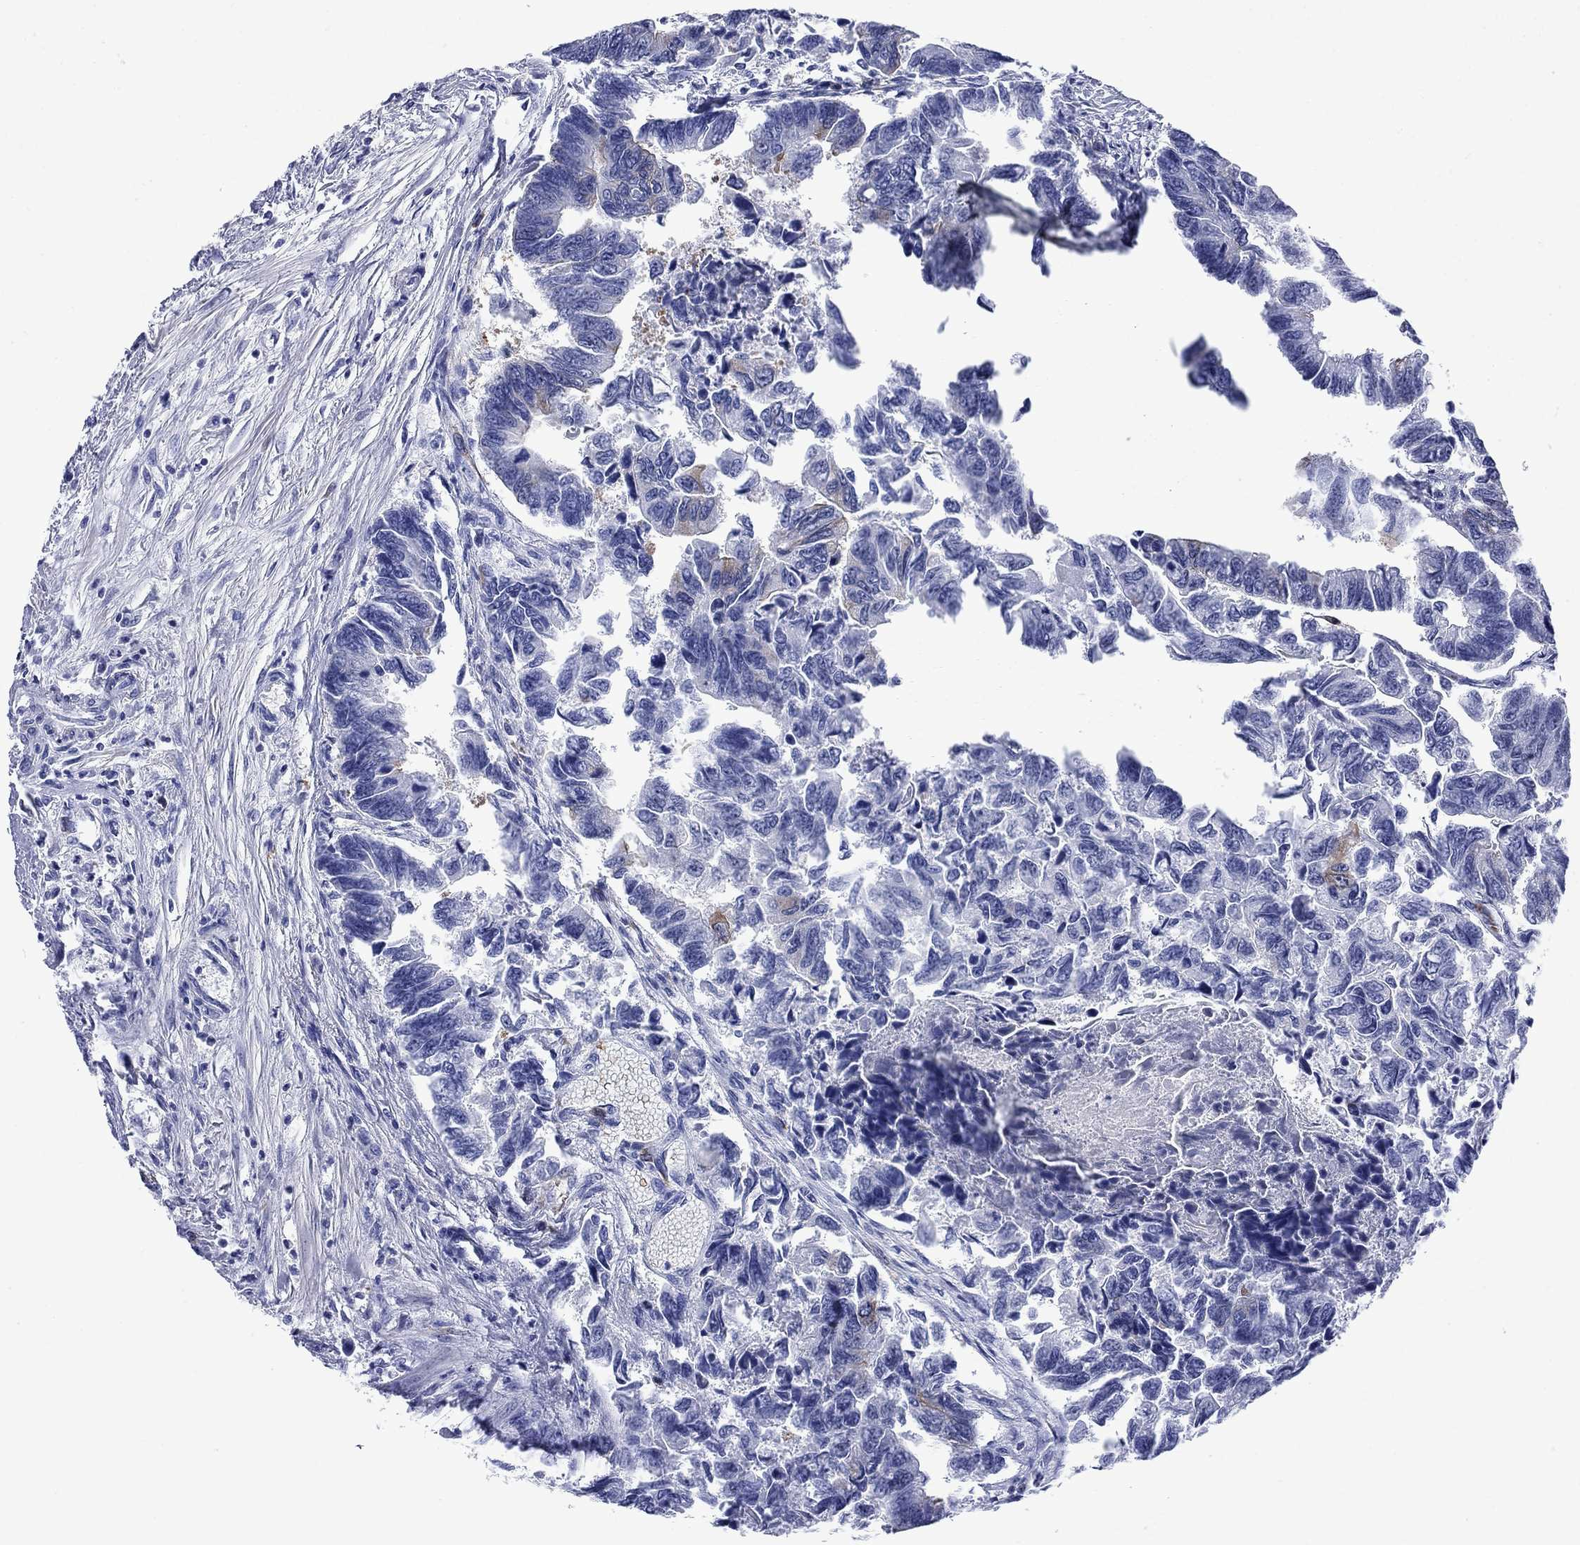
{"staining": {"intensity": "moderate", "quantity": "<25%", "location": "cytoplasmic/membranous"}, "tissue": "colorectal cancer", "cell_type": "Tumor cells", "image_type": "cancer", "snomed": [{"axis": "morphology", "description": "Adenocarcinoma, NOS"}, {"axis": "topography", "description": "Colon"}], "caption": "Colorectal adenocarcinoma tissue demonstrates moderate cytoplasmic/membranous staining in approximately <25% of tumor cells, visualized by immunohistochemistry.", "gene": "TACC3", "patient": {"sex": "female", "age": 65}}